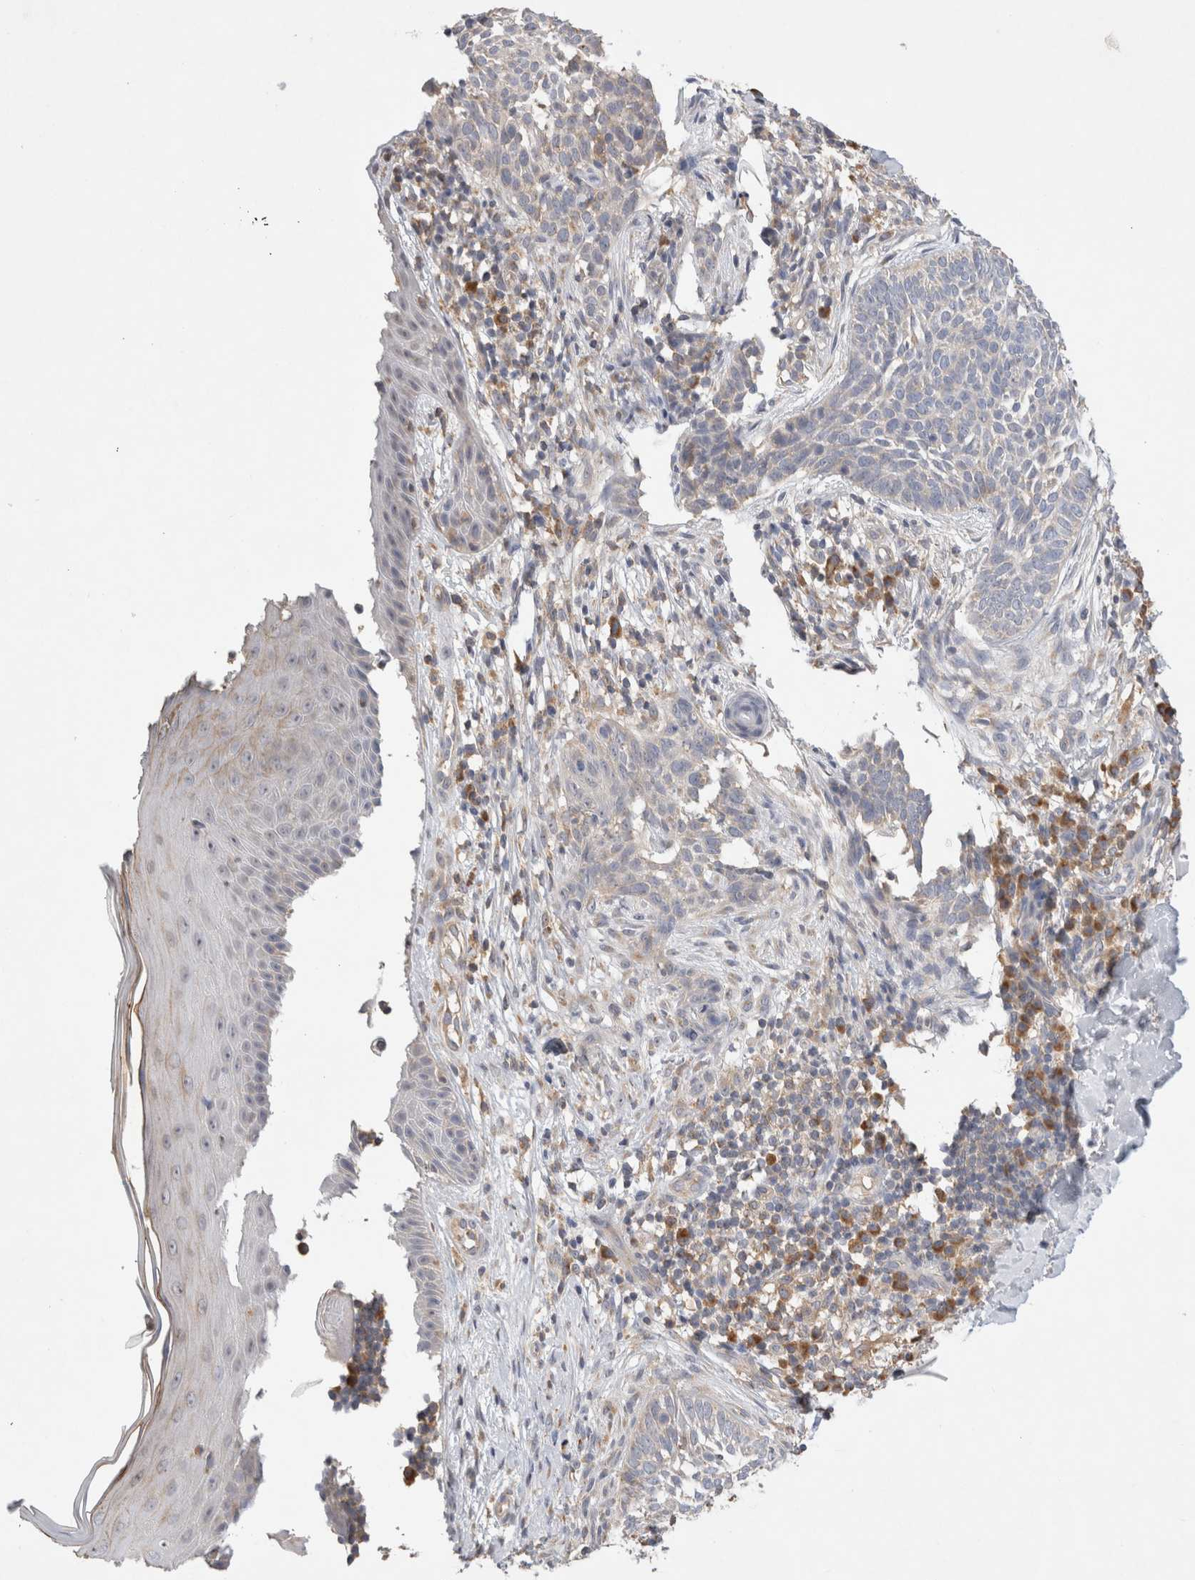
{"staining": {"intensity": "negative", "quantity": "none", "location": "none"}, "tissue": "skin cancer", "cell_type": "Tumor cells", "image_type": "cancer", "snomed": [{"axis": "morphology", "description": "Normal tissue, NOS"}, {"axis": "morphology", "description": "Basal cell carcinoma"}, {"axis": "topography", "description": "Skin"}], "caption": "Skin cancer was stained to show a protein in brown. There is no significant expression in tumor cells.", "gene": "GAS1", "patient": {"sex": "male", "age": 67}}